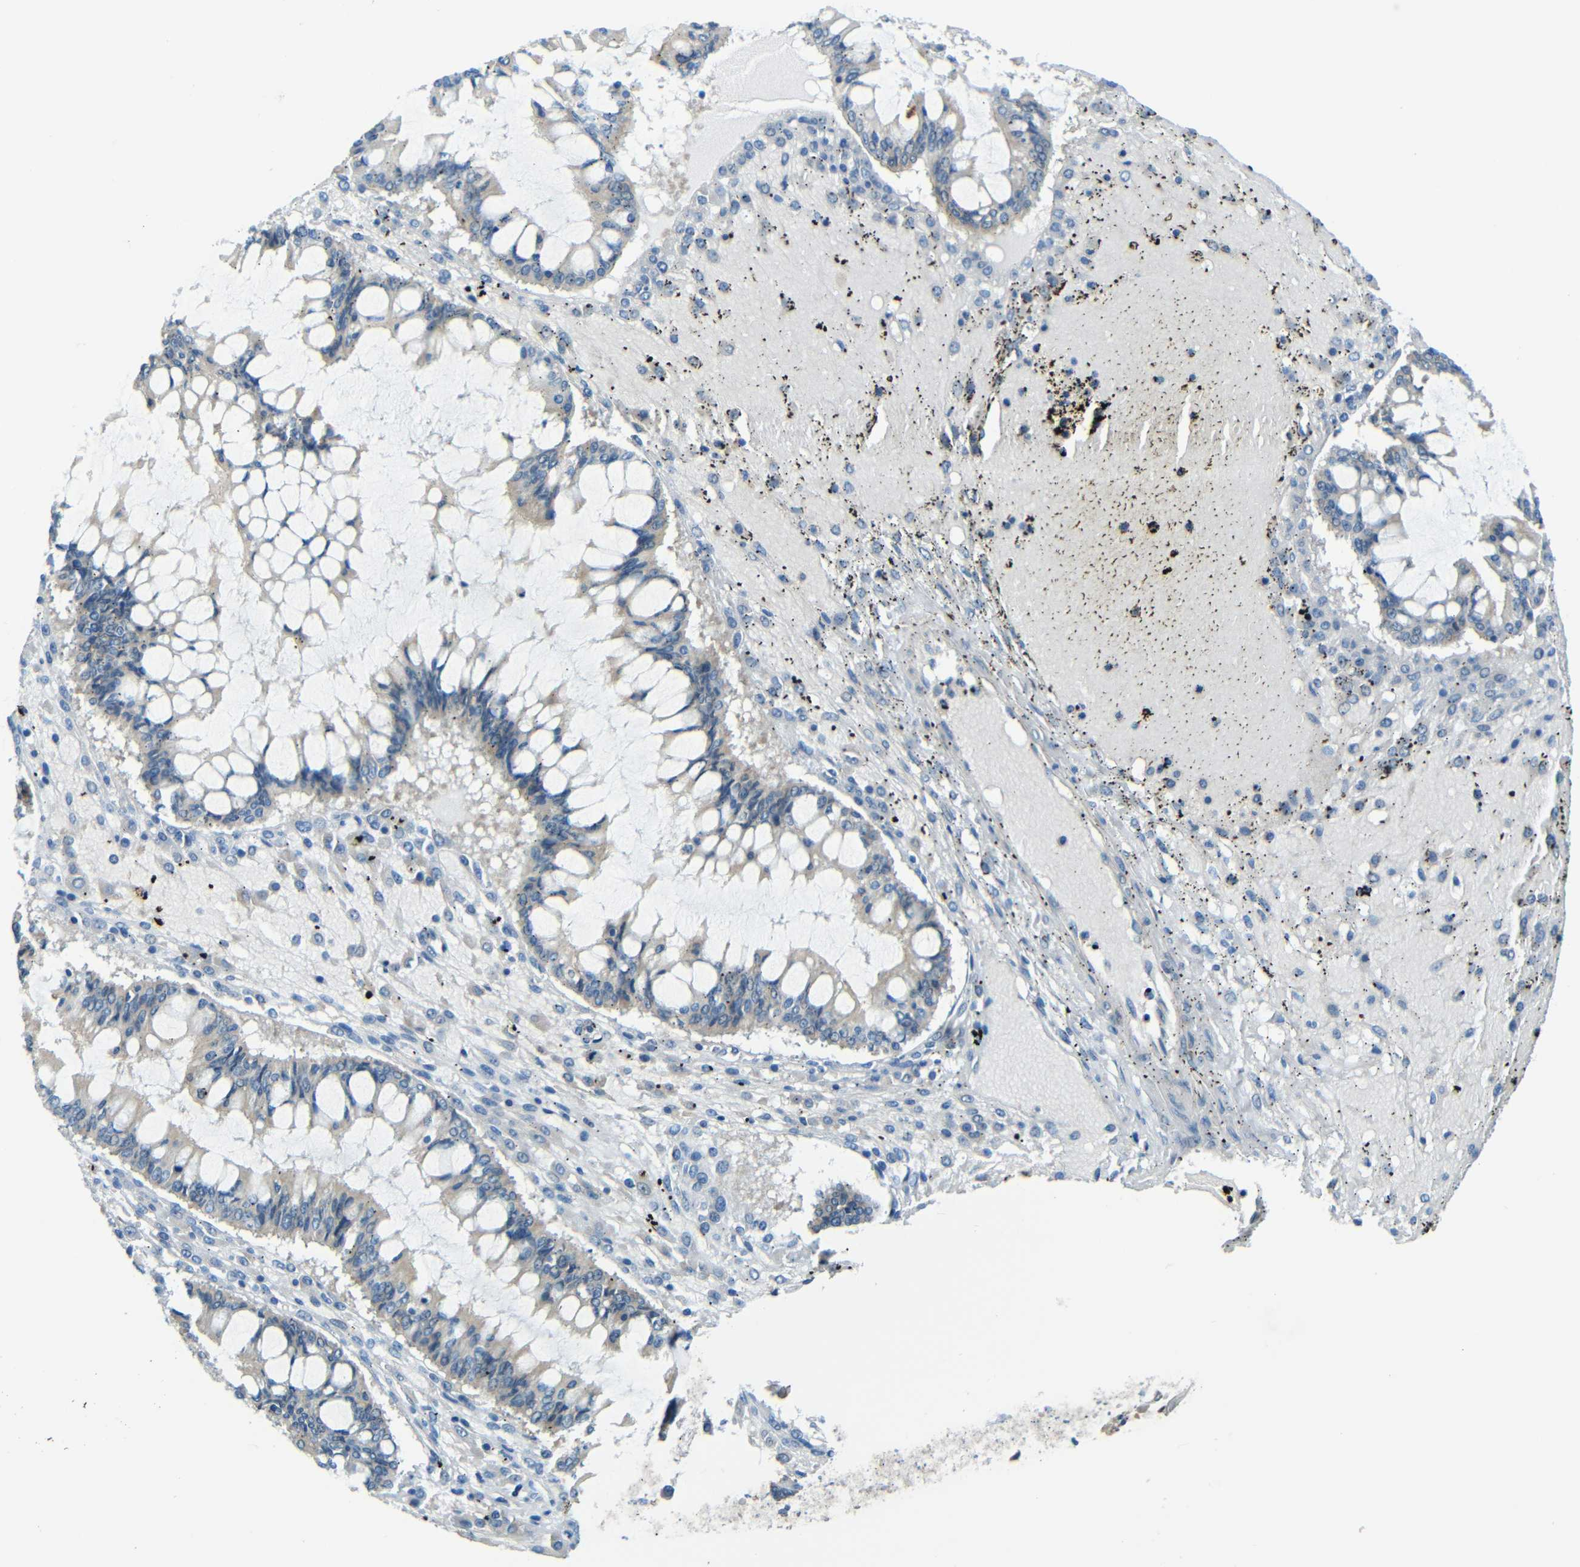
{"staining": {"intensity": "weak", "quantity": "<25%", "location": "cytoplasmic/membranous"}, "tissue": "ovarian cancer", "cell_type": "Tumor cells", "image_type": "cancer", "snomed": [{"axis": "morphology", "description": "Cystadenocarcinoma, mucinous, NOS"}, {"axis": "topography", "description": "Ovary"}], "caption": "Immunohistochemistry micrograph of neoplastic tissue: ovarian cancer stained with DAB displays no significant protein expression in tumor cells.", "gene": "CYP26B1", "patient": {"sex": "female", "age": 73}}